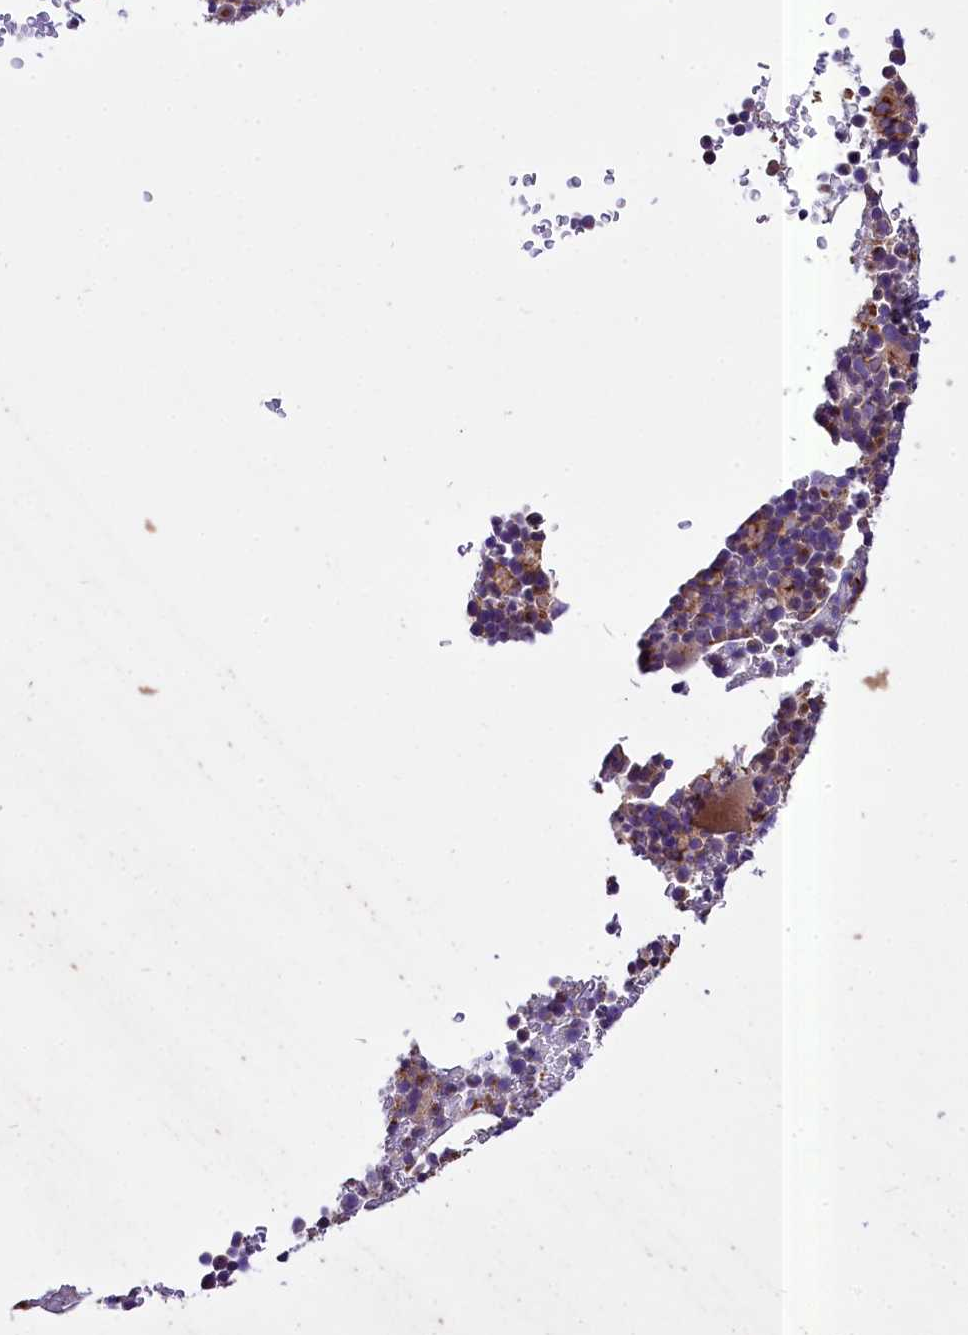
{"staining": {"intensity": "weak", "quantity": "25%-75%", "location": "cytoplasmic/membranous"}, "tissue": "bone marrow", "cell_type": "Hematopoietic cells", "image_type": "normal", "snomed": [{"axis": "morphology", "description": "Normal tissue, NOS"}, {"axis": "topography", "description": "Bone marrow"}], "caption": "Protein expression analysis of benign bone marrow shows weak cytoplasmic/membranous expression in approximately 25%-75% of hematopoietic cells.", "gene": "PEMT", "patient": {"sex": "female", "age": 82}}